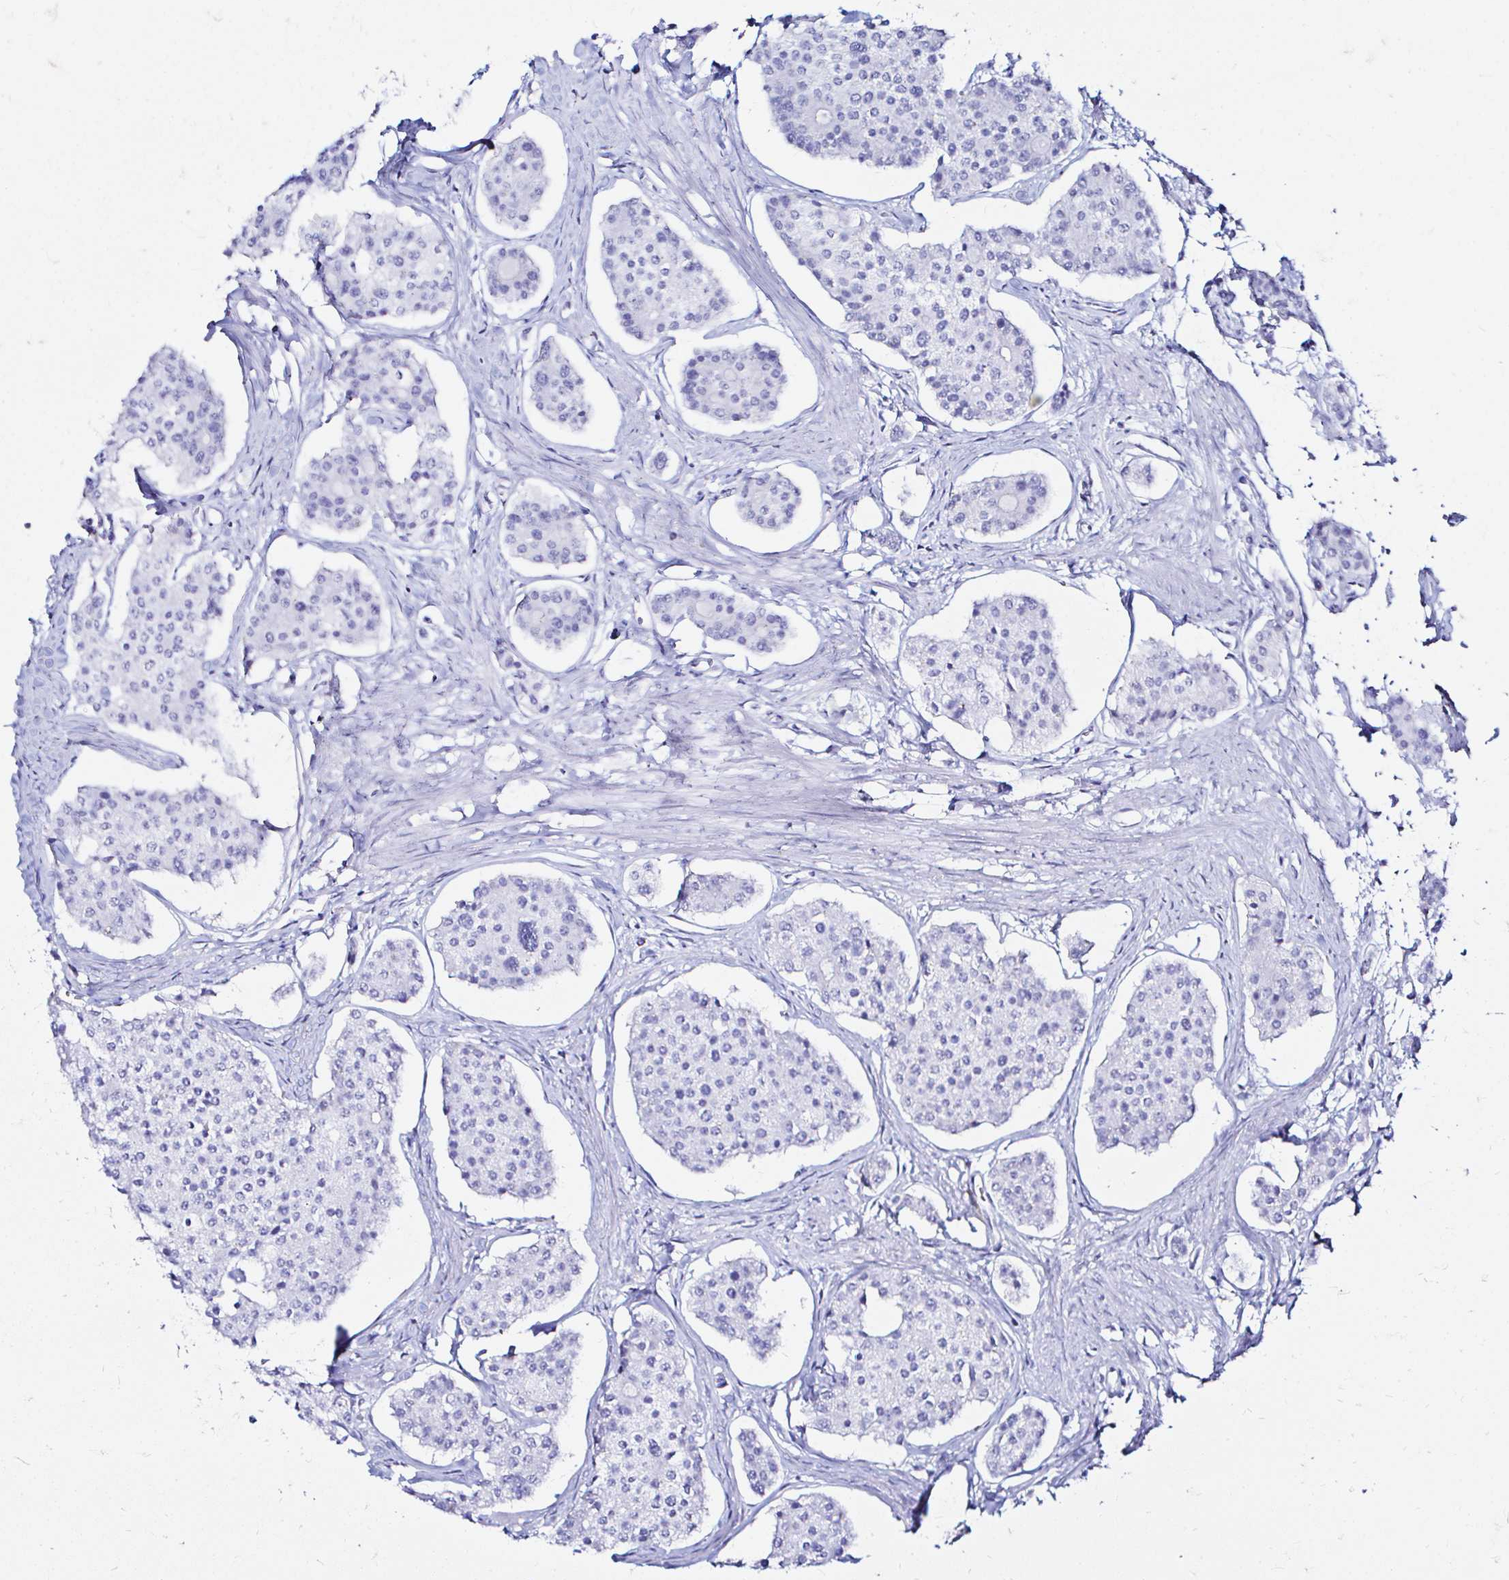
{"staining": {"intensity": "negative", "quantity": "none", "location": "none"}, "tissue": "carcinoid", "cell_type": "Tumor cells", "image_type": "cancer", "snomed": [{"axis": "morphology", "description": "Carcinoid, malignant, NOS"}, {"axis": "topography", "description": "Small intestine"}], "caption": "DAB immunohistochemical staining of human carcinoid reveals no significant expression in tumor cells.", "gene": "ZNF432", "patient": {"sex": "female", "age": 65}}